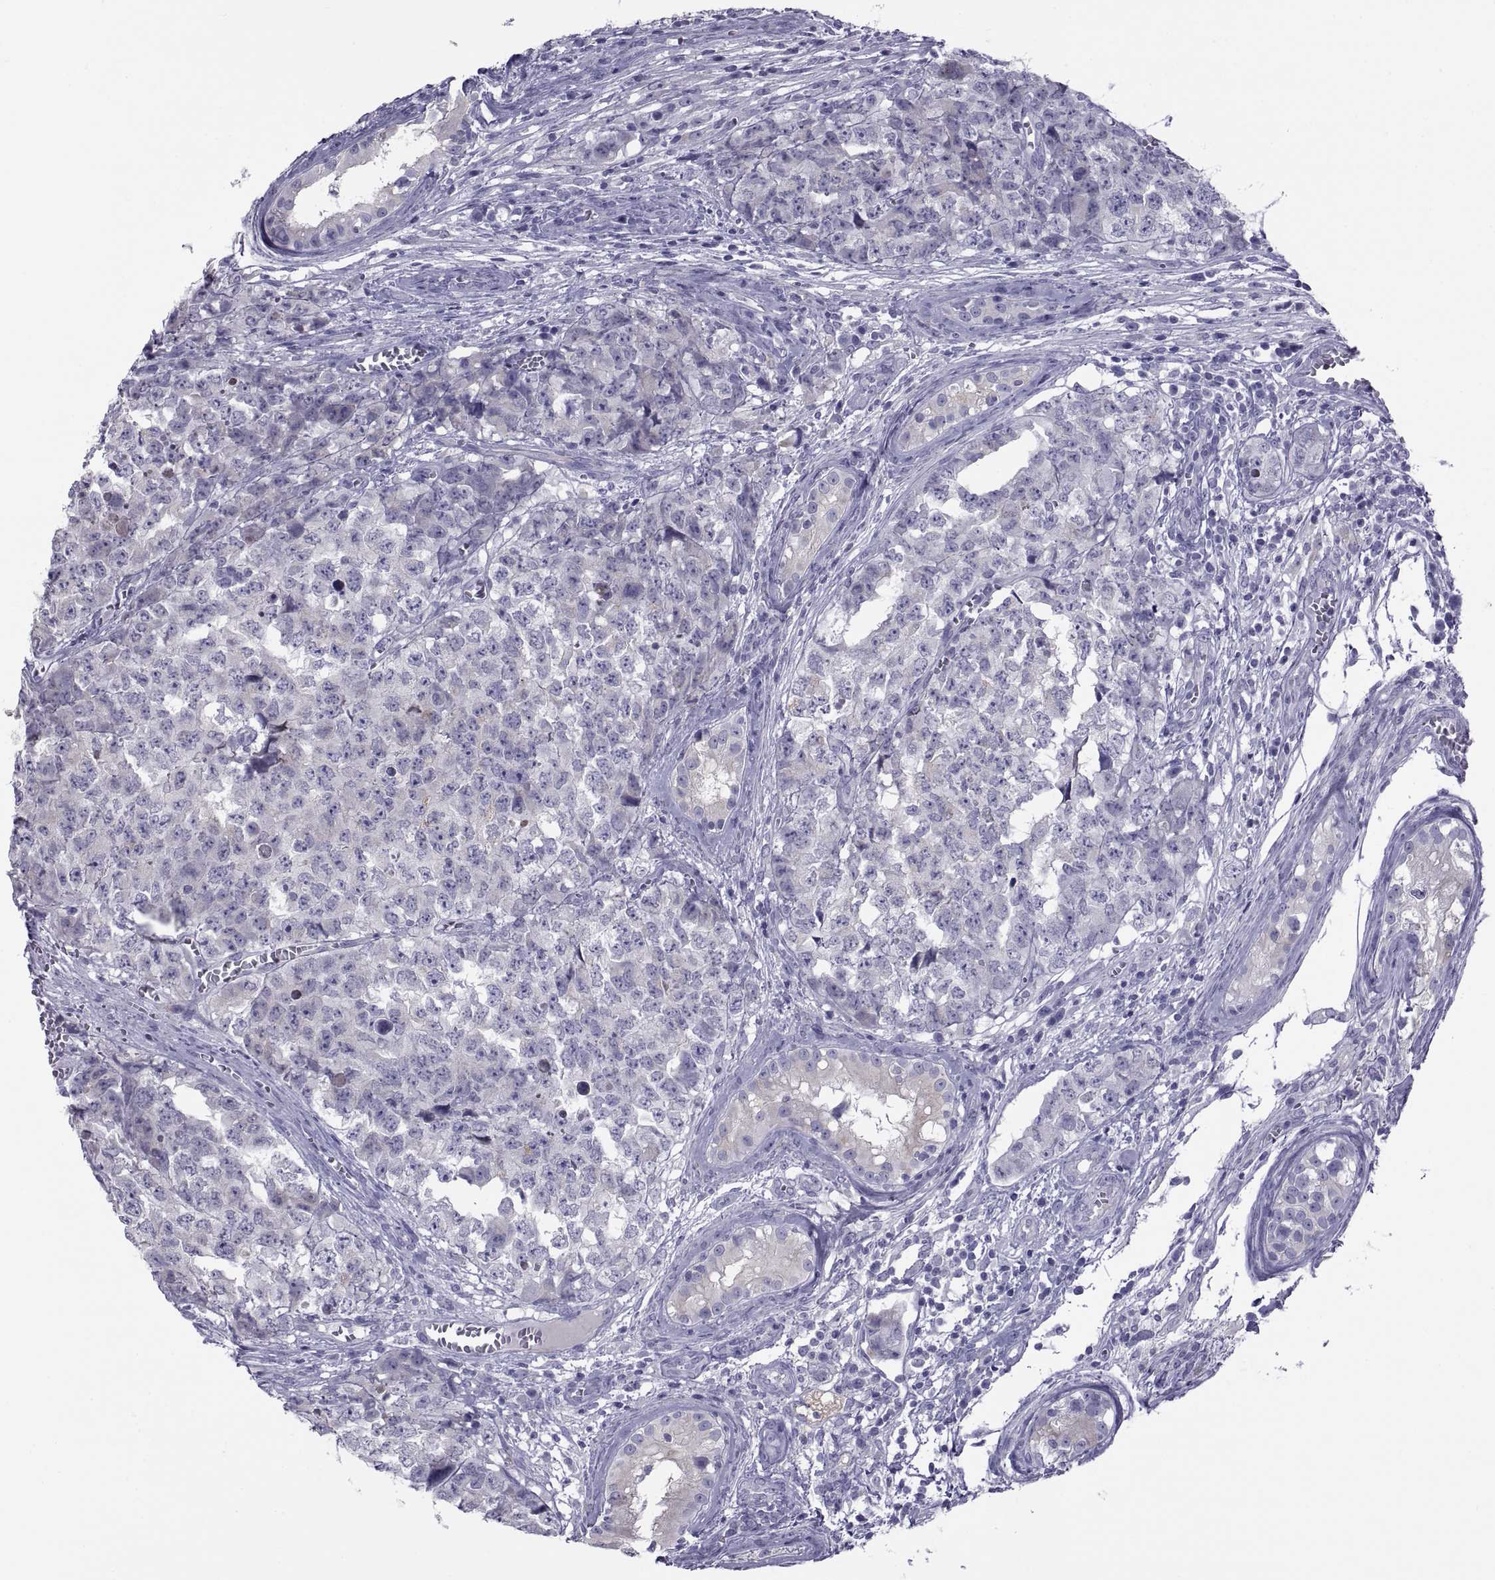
{"staining": {"intensity": "negative", "quantity": "none", "location": "none"}, "tissue": "testis cancer", "cell_type": "Tumor cells", "image_type": "cancer", "snomed": [{"axis": "morphology", "description": "Carcinoma, Embryonal, NOS"}, {"axis": "topography", "description": "Testis"}], "caption": "A photomicrograph of human testis cancer is negative for staining in tumor cells. (DAB (3,3'-diaminobenzidine) immunohistochemistry (IHC), high magnification).", "gene": "NPTX2", "patient": {"sex": "male", "age": 23}}